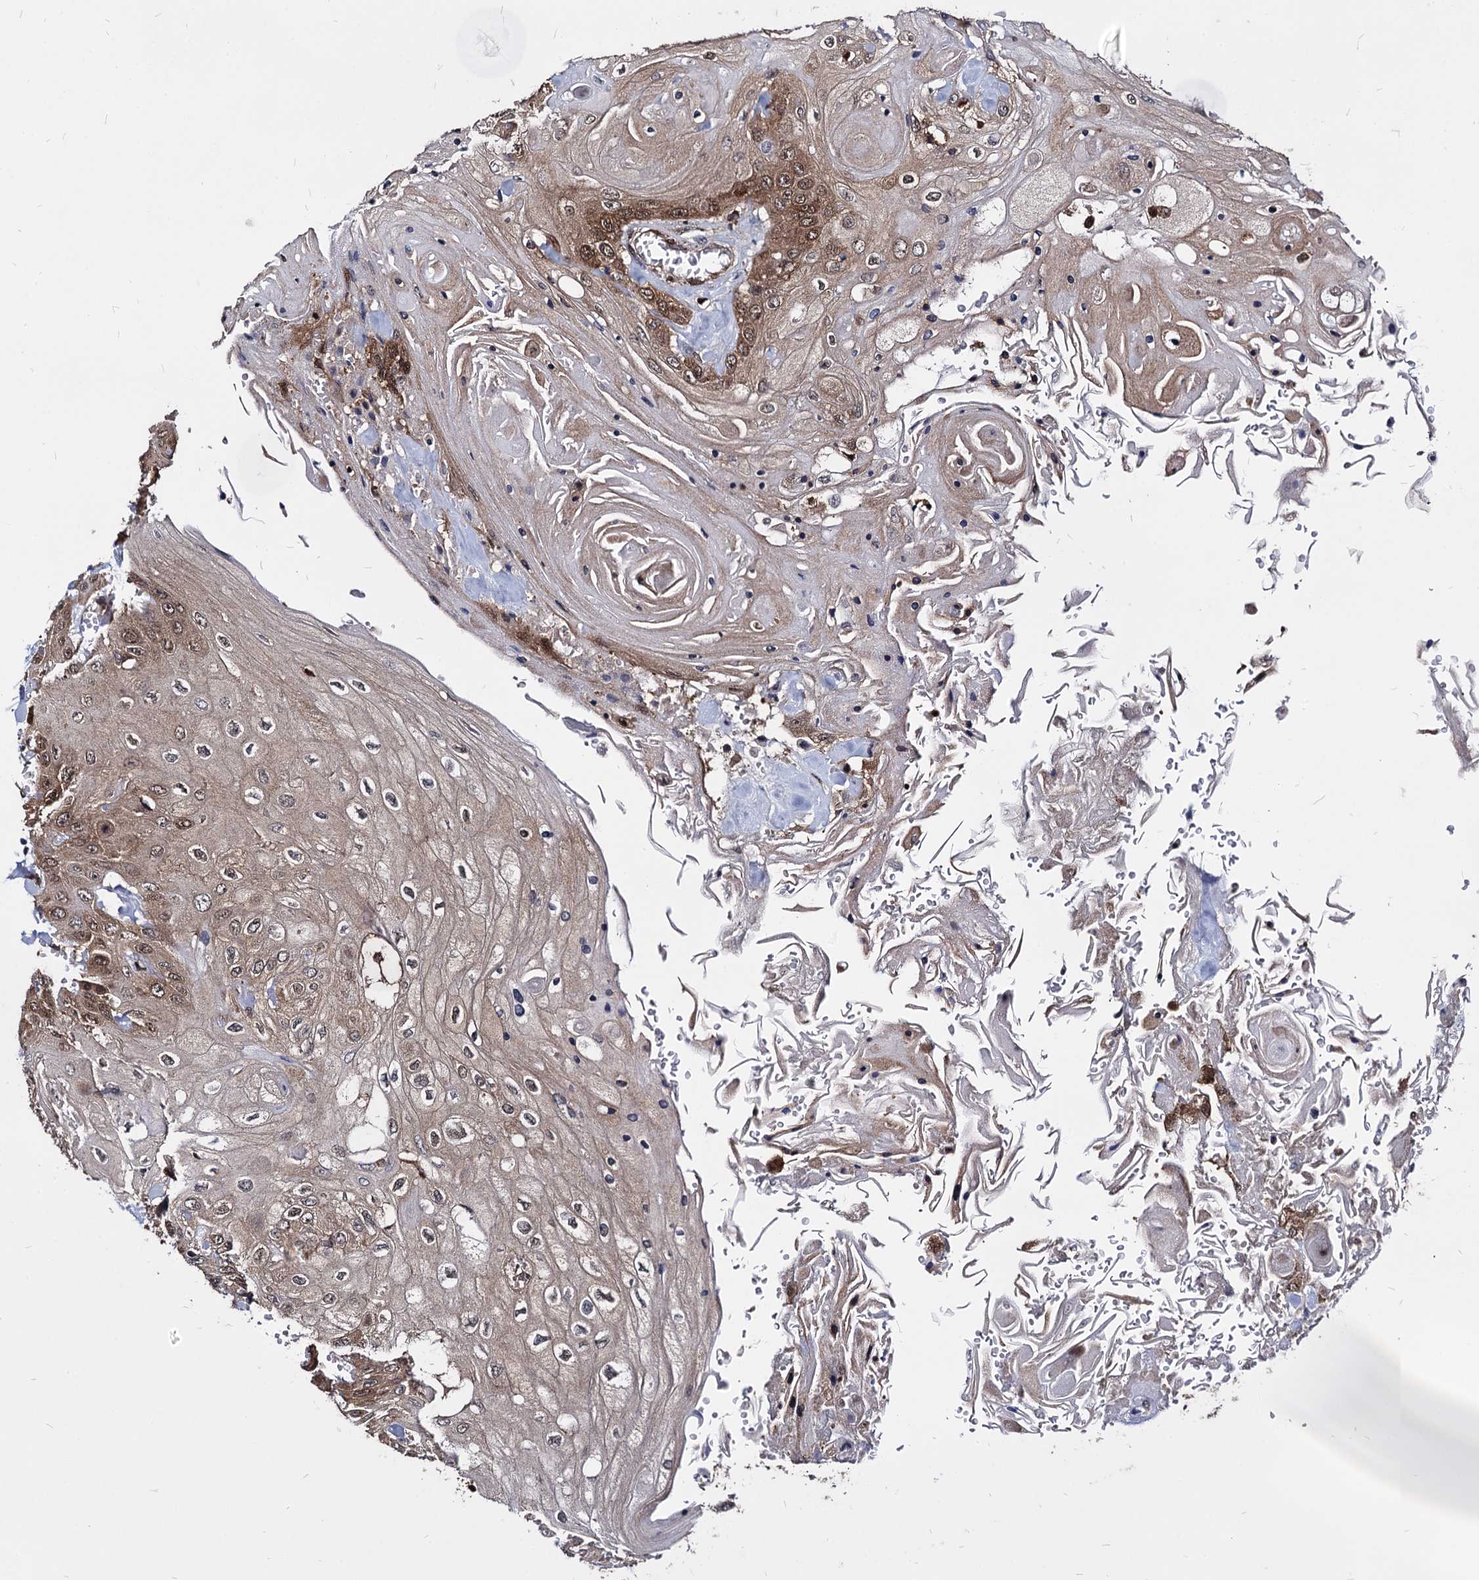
{"staining": {"intensity": "moderate", "quantity": ">75%", "location": "cytoplasmic/membranous,nuclear"}, "tissue": "head and neck cancer", "cell_type": "Tumor cells", "image_type": "cancer", "snomed": [{"axis": "morphology", "description": "Squamous cell carcinoma, NOS"}, {"axis": "topography", "description": "Head-Neck"}], "caption": "Brown immunohistochemical staining in human squamous cell carcinoma (head and neck) displays moderate cytoplasmic/membranous and nuclear staining in about >75% of tumor cells.", "gene": "NME1", "patient": {"sex": "female", "age": 43}}